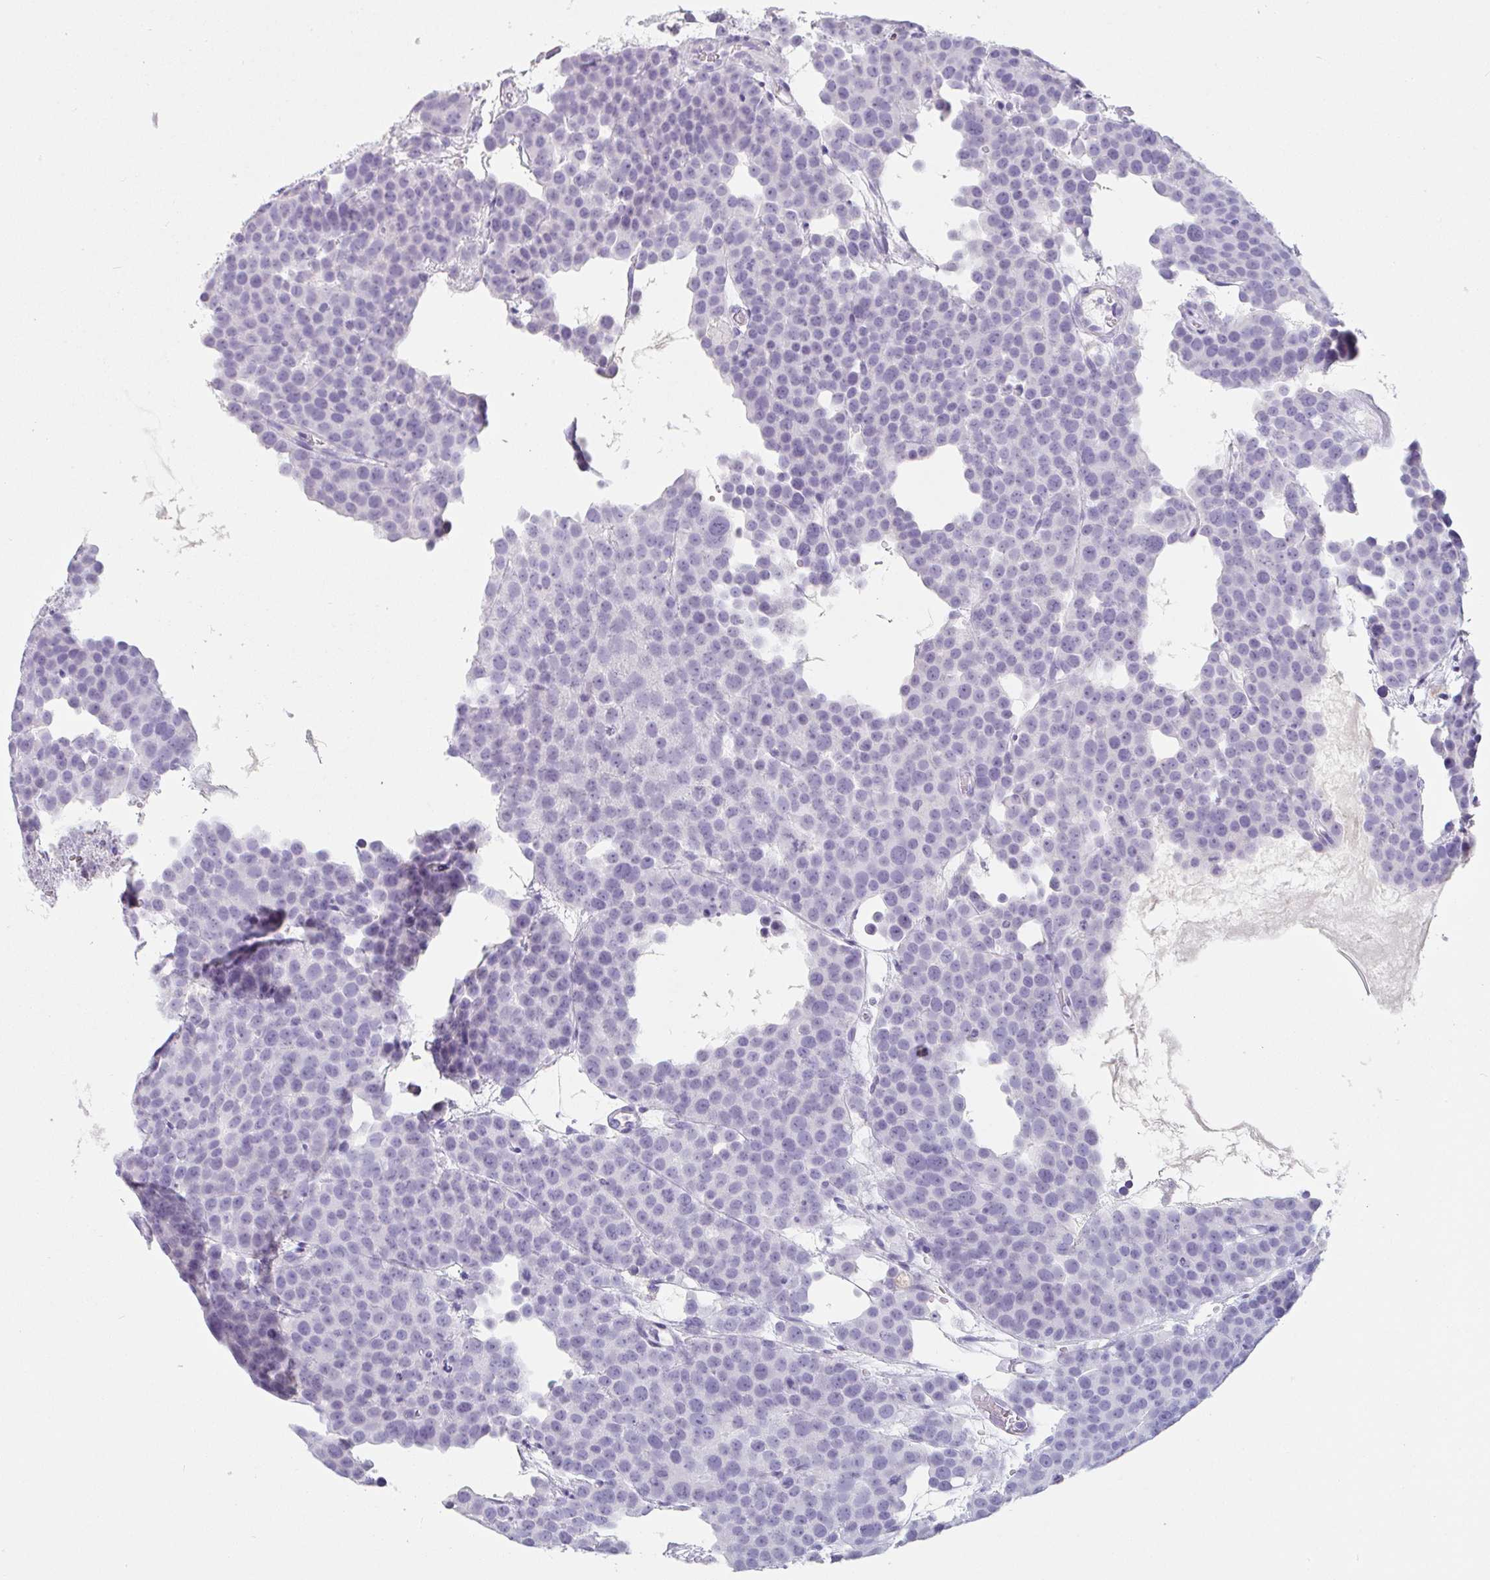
{"staining": {"intensity": "negative", "quantity": "none", "location": "none"}, "tissue": "testis cancer", "cell_type": "Tumor cells", "image_type": "cancer", "snomed": [{"axis": "morphology", "description": "Seminoma, NOS"}, {"axis": "topography", "description": "Testis"}], "caption": "Histopathology image shows no significant protein positivity in tumor cells of testis cancer (seminoma). Brightfield microscopy of immunohistochemistry stained with DAB (brown) and hematoxylin (blue), captured at high magnification.", "gene": "EMC4", "patient": {"sex": "male", "age": 71}}